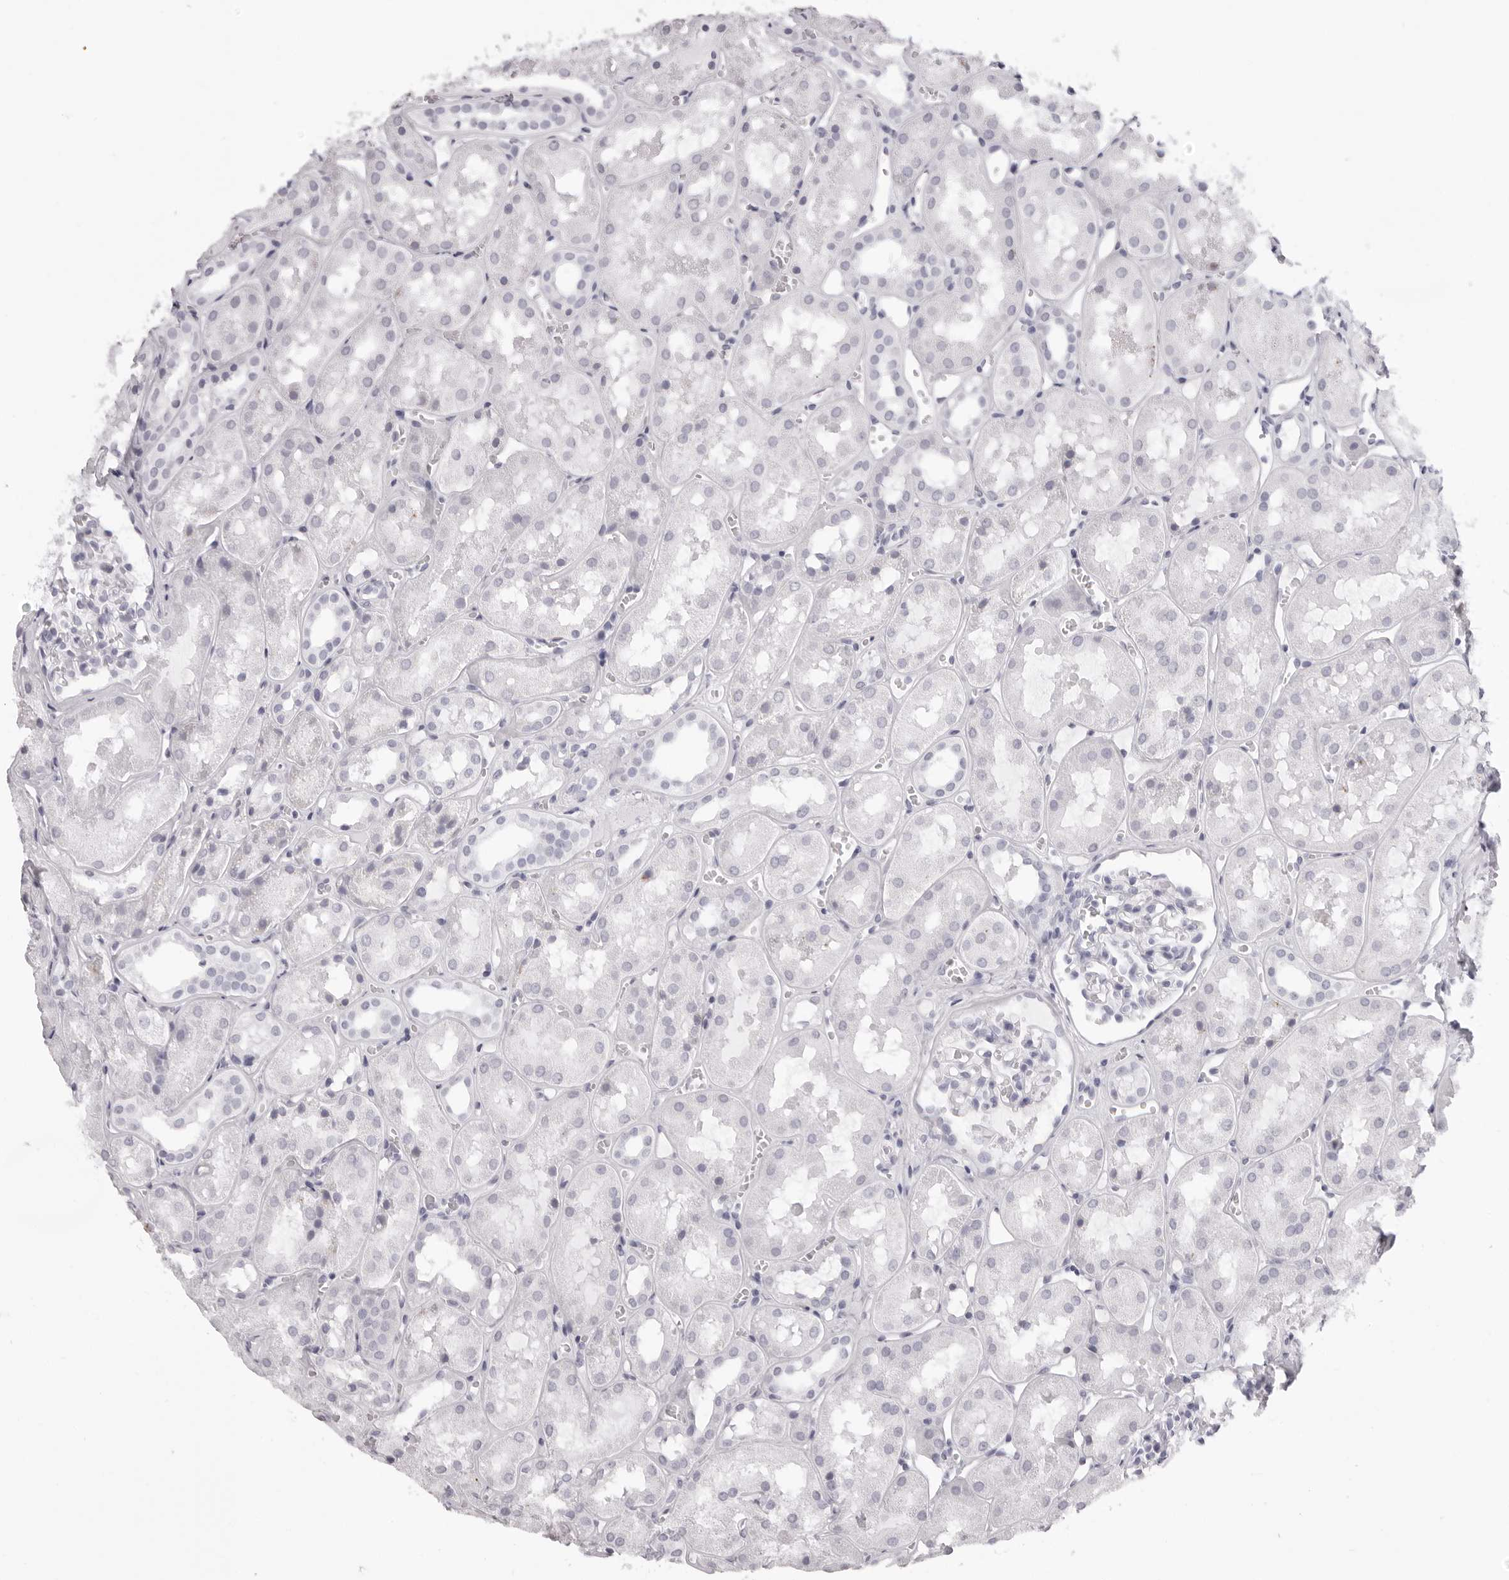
{"staining": {"intensity": "negative", "quantity": "none", "location": "none"}, "tissue": "kidney", "cell_type": "Cells in glomeruli", "image_type": "normal", "snomed": [{"axis": "morphology", "description": "Normal tissue, NOS"}, {"axis": "topography", "description": "Kidney"}], "caption": "IHC micrograph of unremarkable kidney stained for a protein (brown), which shows no positivity in cells in glomeruli.", "gene": "RHO", "patient": {"sex": "male", "age": 16}}